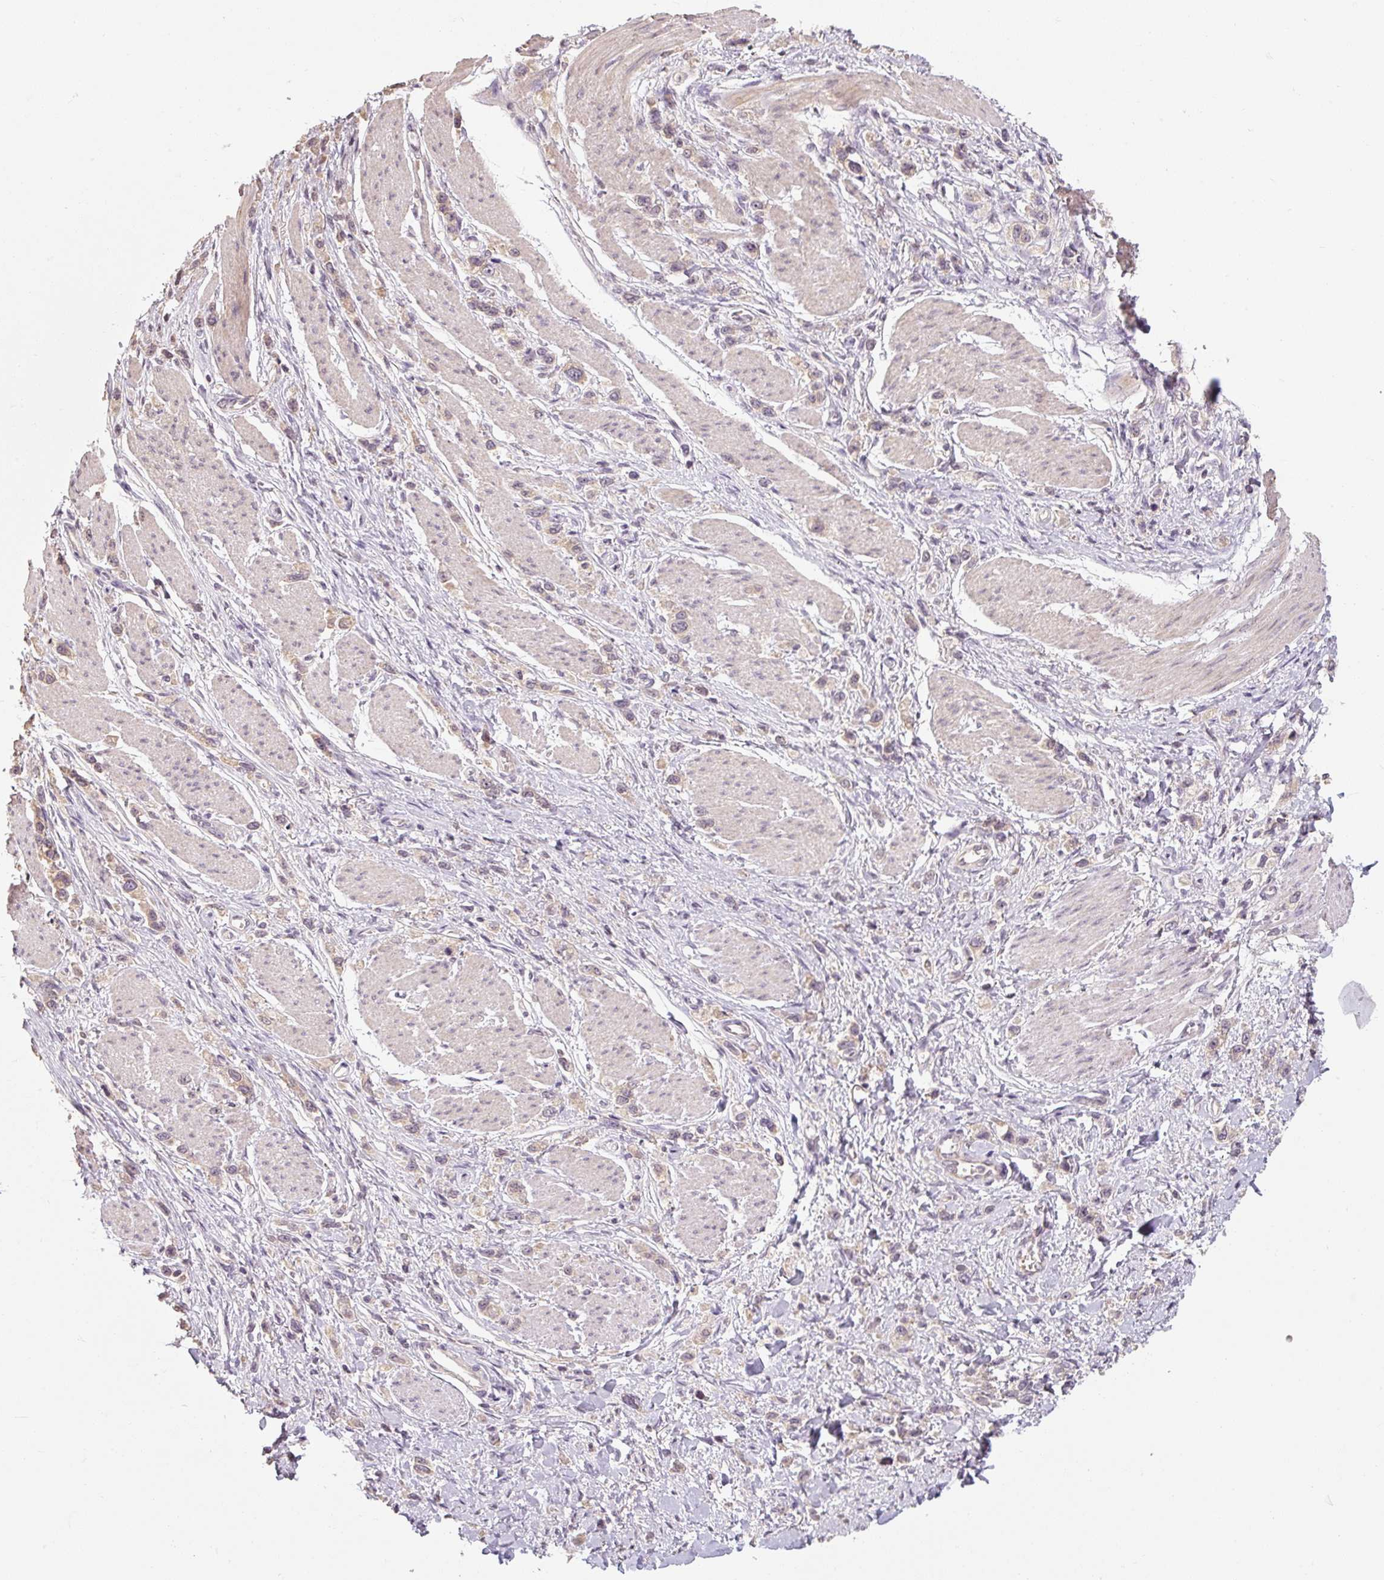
{"staining": {"intensity": "negative", "quantity": "none", "location": "none"}, "tissue": "stomach cancer", "cell_type": "Tumor cells", "image_type": "cancer", "snomed": [{"axis": "morphology", "description": "Adenocarcinoma, NOS"}, {"axis": "topography", "description": "Stomach"}], "caption": "Stomach adenocarcinoma was stained to show a protein in brown. There is no significant staining in tumor cells.", "gene": "CFAP65", "patient": {"sex": "female", "age": 65}}